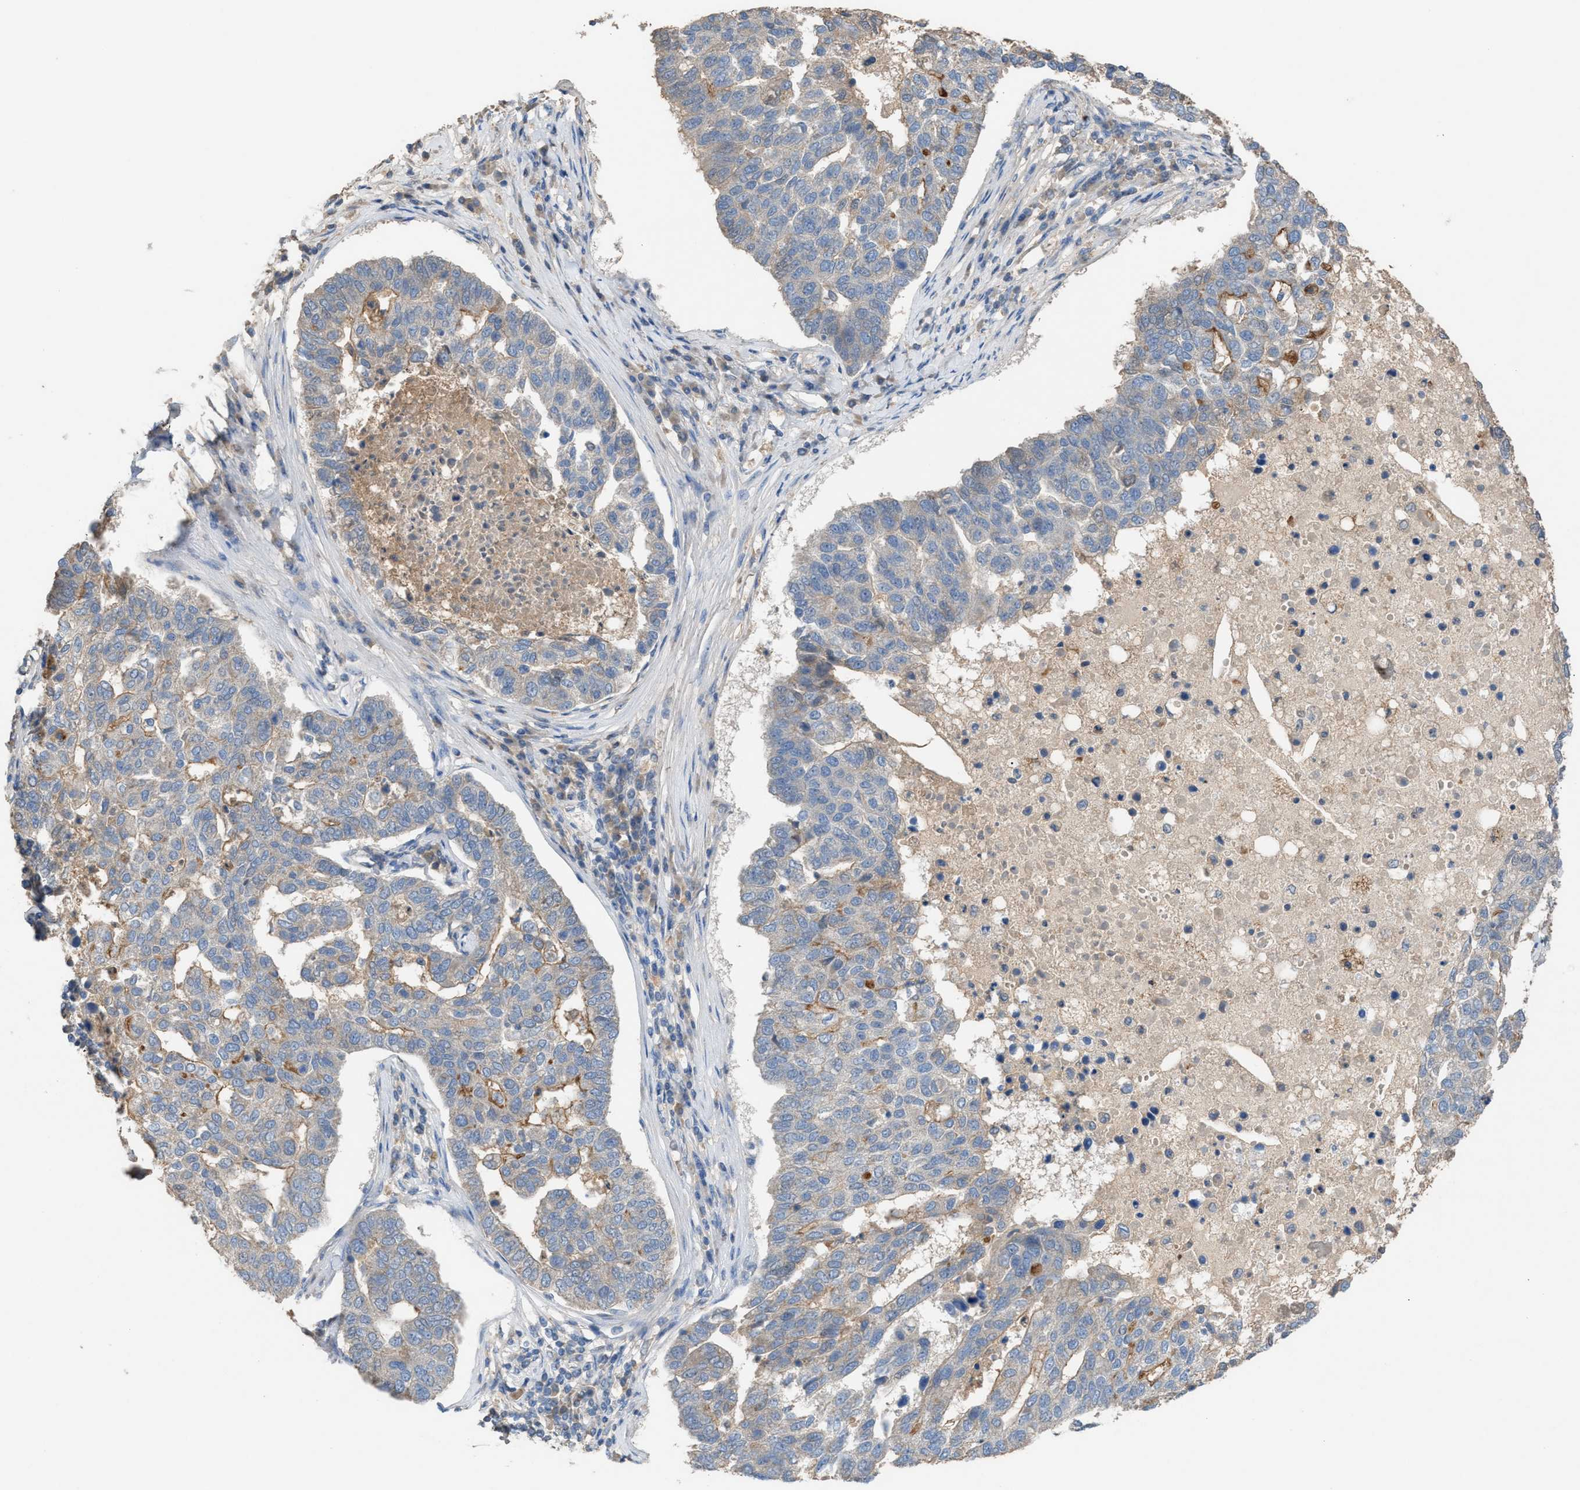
{"staining": {"intensity": "weak", "quantity": "<25%", "location": "cytoplasmic/membranous"}, "tissue": "pancreatic cancer", "cell_type": "Tumor cells", "image_type": "cancer", "snomed": [{"axis": "morphology", "description": "Adenocarcinoma, NOS"}, {"axis": "topography", "description": "Pancreas"}], "caption": "High magnification brightfield microscopy of adenocarcinoma (pancreatic) stained with DAB (3,3'-diaminobenzidine) (brown) and counterstained with hematoxylin (blue): tumor cells show no significant positivity. Brightfield microscopy of IHC stained with DAB (brown) and hematoxylin (blue), captured at high magnification.", "gene": "TPK1", "patient": {"sex": "female", "age": 61}}